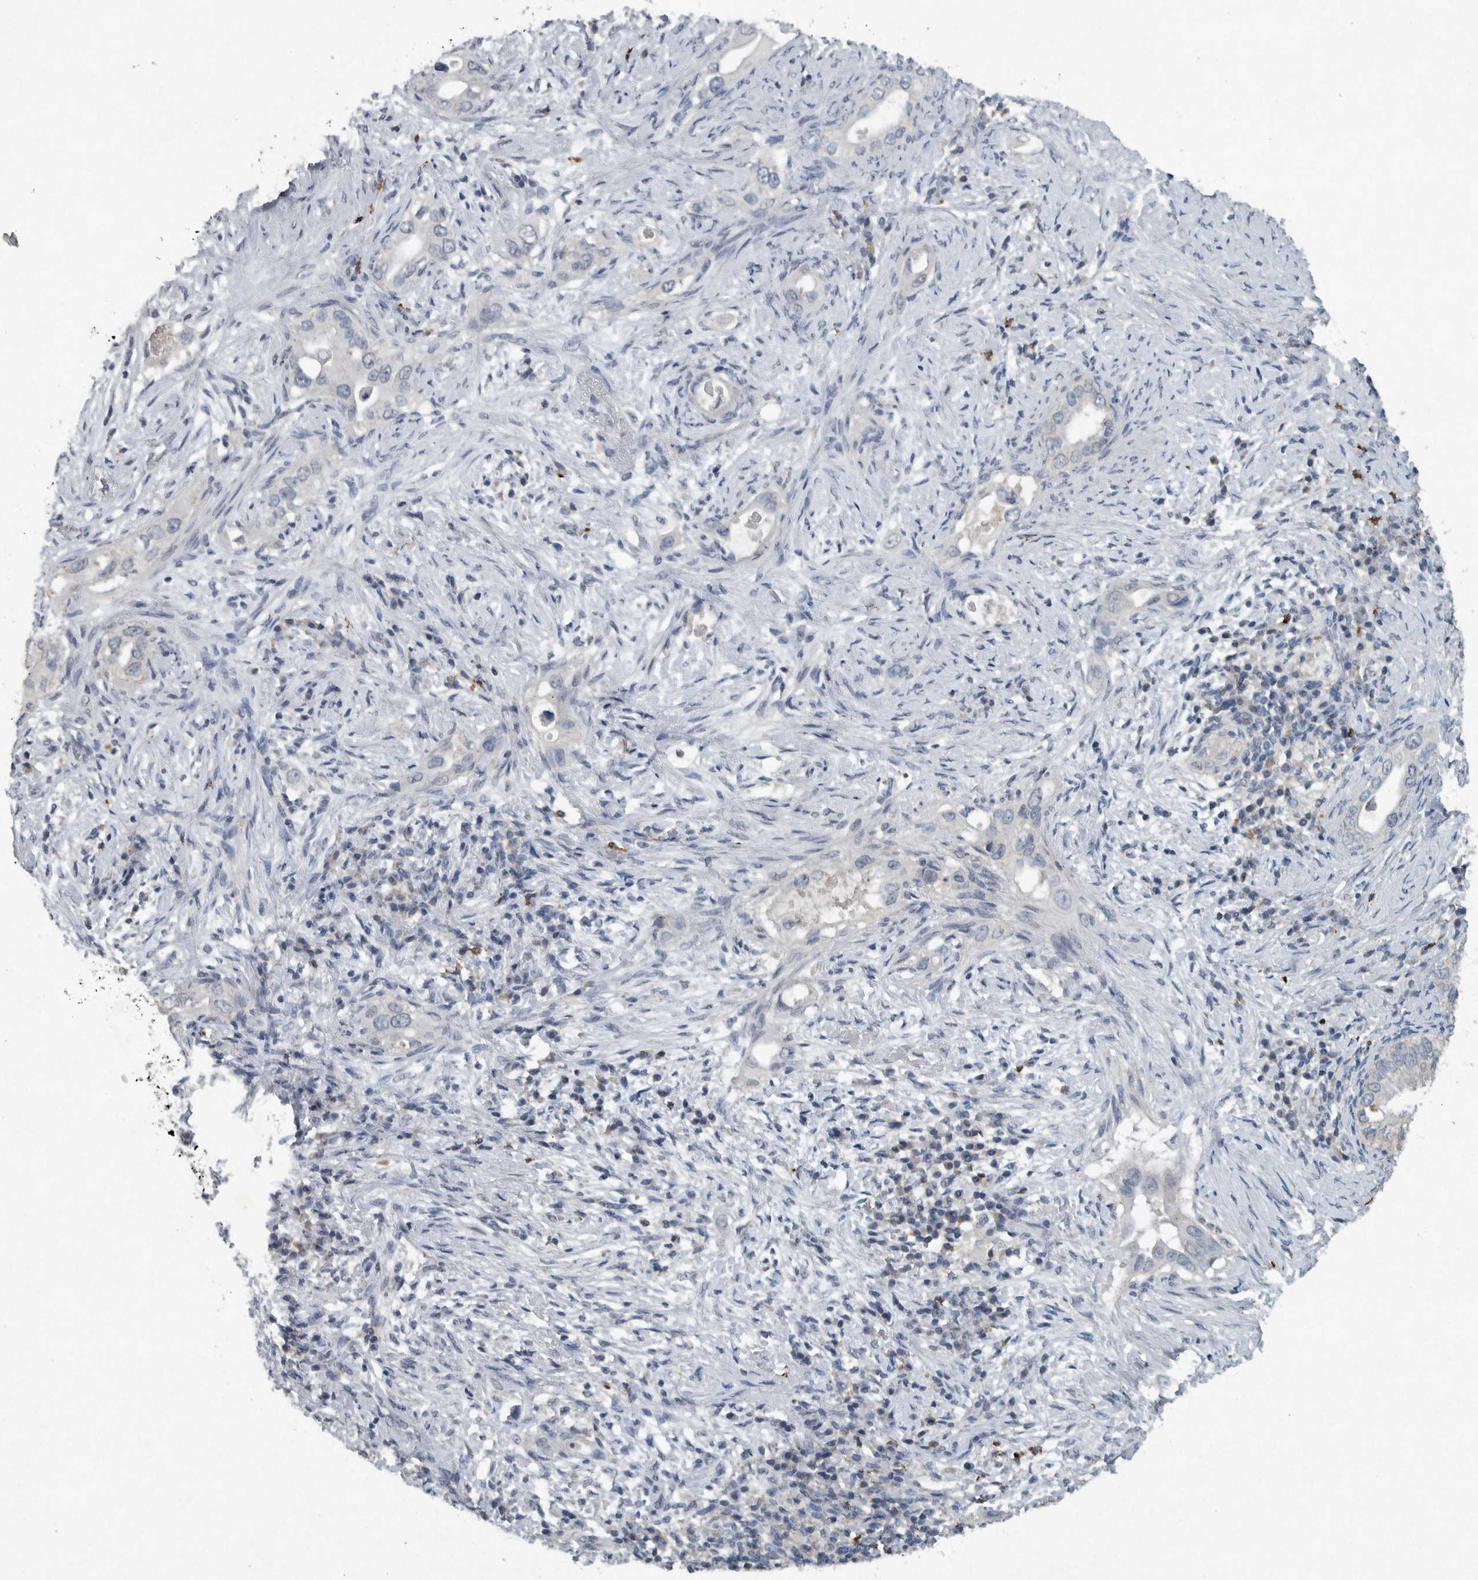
{"staining": {"intensity": "negative", "quantity": "none", "location": "none"}, "tissue": "pancreatic cancer", "cell_type": "Tumor cells", "image_type": "cancer", "snomed": [{"axis": "morphology", "description": "Inflammation, NOS"}, {"axis": "morphology", "description": "Adenocarcinoma, NOS"}, {"axis": "topography", "description": "Pancreas"}], "caption": "High magnification brightfield microscopy of adenocarcinoma (pancreatic) stained with DAB (brown) and counterstained with hematoxylin (blue): tumor cells show no significant expression.", "gene": "IL20", "patient": {"sex": "female", "age": 56}}